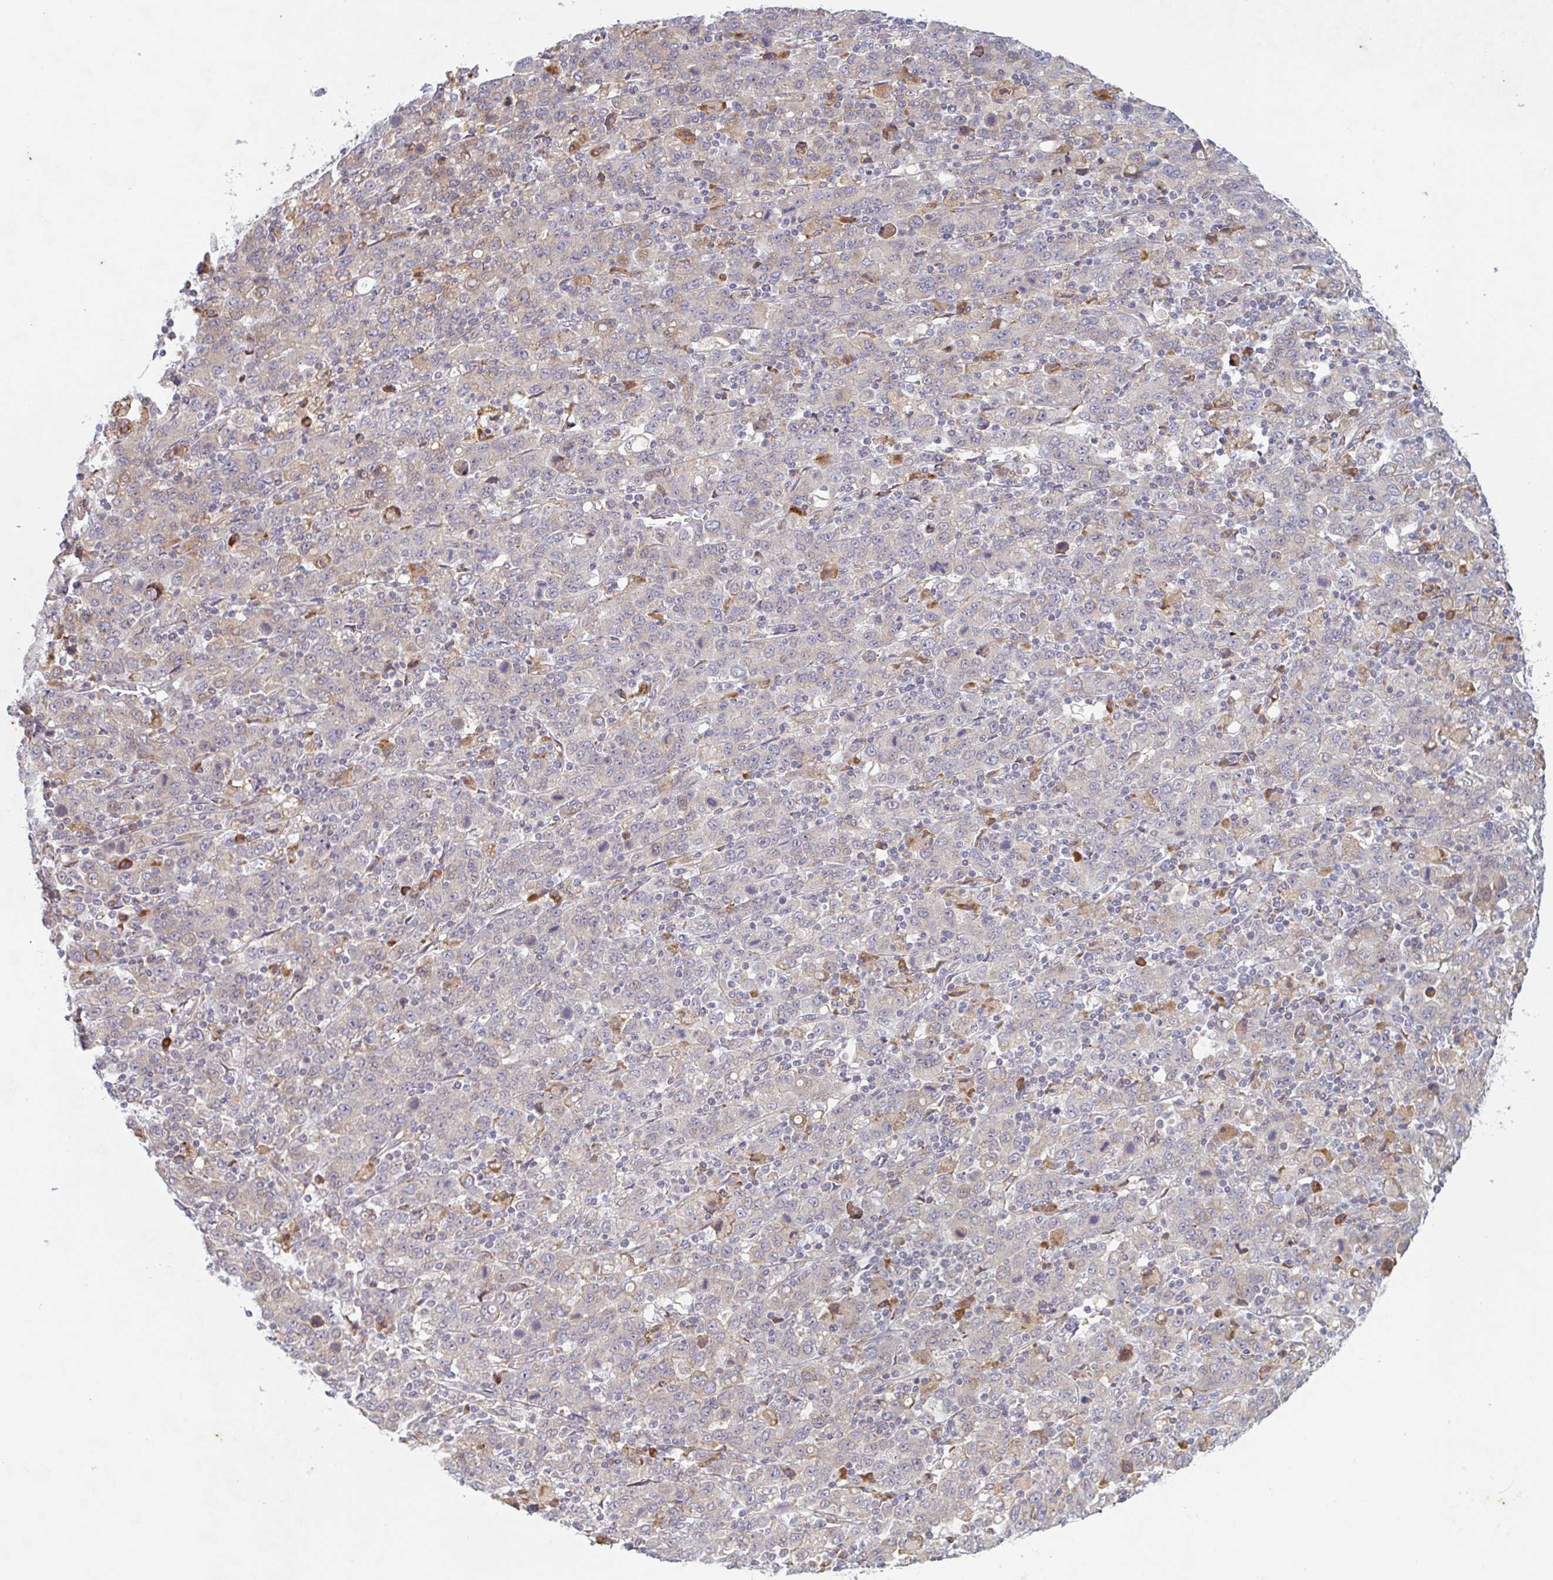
{"staining": {"intensity": "negative", "quantity": "none", "location": "none"}, "tissue": "stomach cancer", "cell_type": "Tumor cells", "image_type": "cancer", "snomed": [{"axis": "morphology", "description": "Adenocarcinoma, NOS"}, {"axis": "topography", "description": "Stomach, upper"}], "caption": "The immunohistochemistry histopathology image has no significant expression in tumor cells of stomach adenocarcinoma tissue.", "gene": "RIT1", "patient": {"sex": "male", "age": 69}}